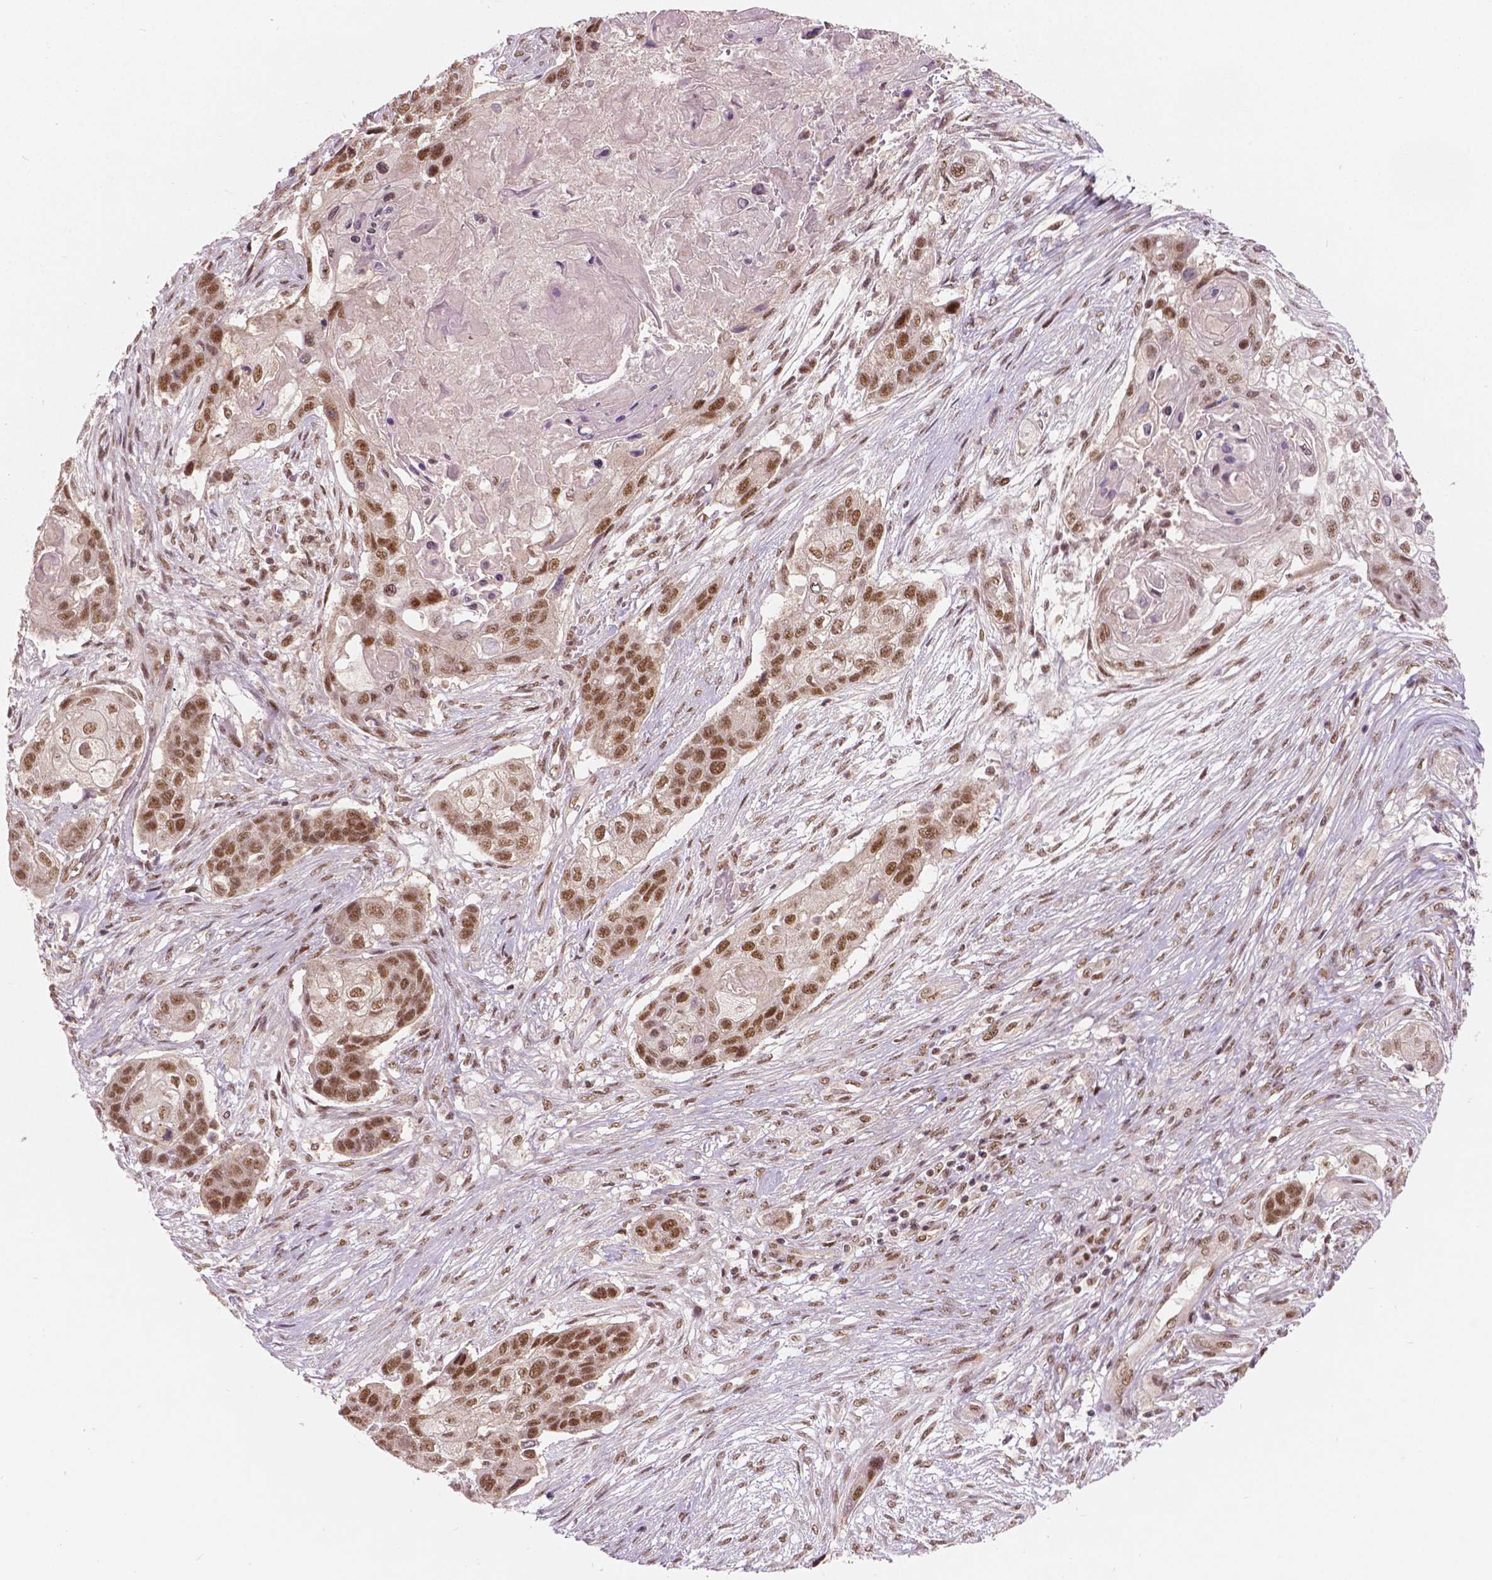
{"staining": {"intensity": "moderate", "quantity": ">75%", "location": "nuclear"}, "tissue": "lung cancer", "cell_type": "Tumor cells", "image_type": "cancer", "snomed": [{"axis": "morphology", "description": "Squamous cell carcinoma, NOS"}, {"axis": "topography", "description": "Lung"}], "caption": "There is medium levels of moderate nuclear staining in tumor cells of lung cancer (squamous cell carcinoma), as demonstrated by immunohistochemical staining (brown color).", "gene": "NSD2", "patient": {"sex": "male", "age": 69}}